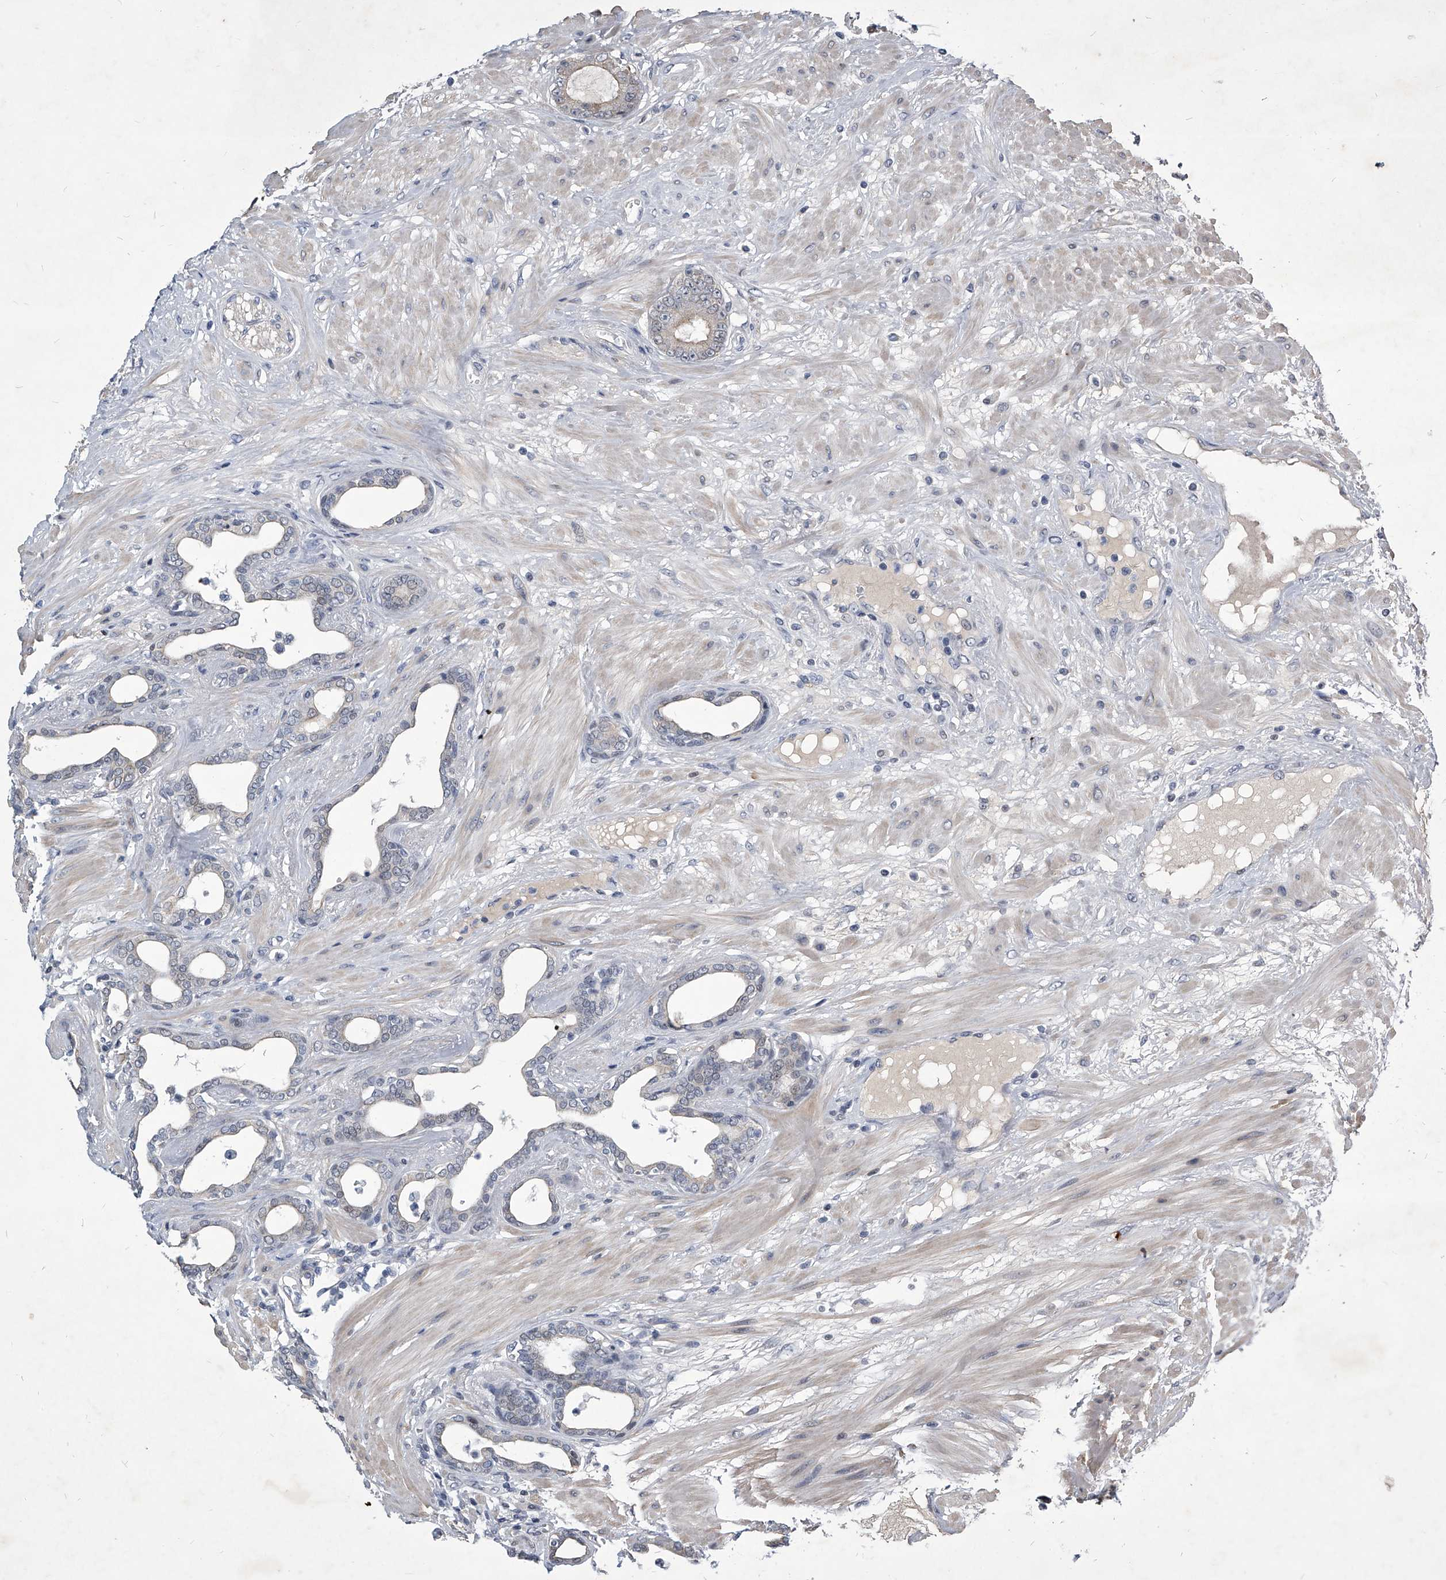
{"staining": {"intensity": "negative", "quantity": "none", "location": "none"}, "tissue": "prostate cancer", "cell_type": "Tumor cells", "image_type": "cancer", "snomed": [{"axis": "morphology", "description": "Adenocarcinoma, Low grade"}, {"axis": "topography", "description": "Prostate"}], "caption": "Tumor cells are negative for protein expression in human prostate adenocarcinoma (low-grade). (DAB (3,3'-diaminobenzidine) IHC with hematoxylin counter stain).", "gene": "ZNF76", "patient": {"sex": "male", "age": 60}}